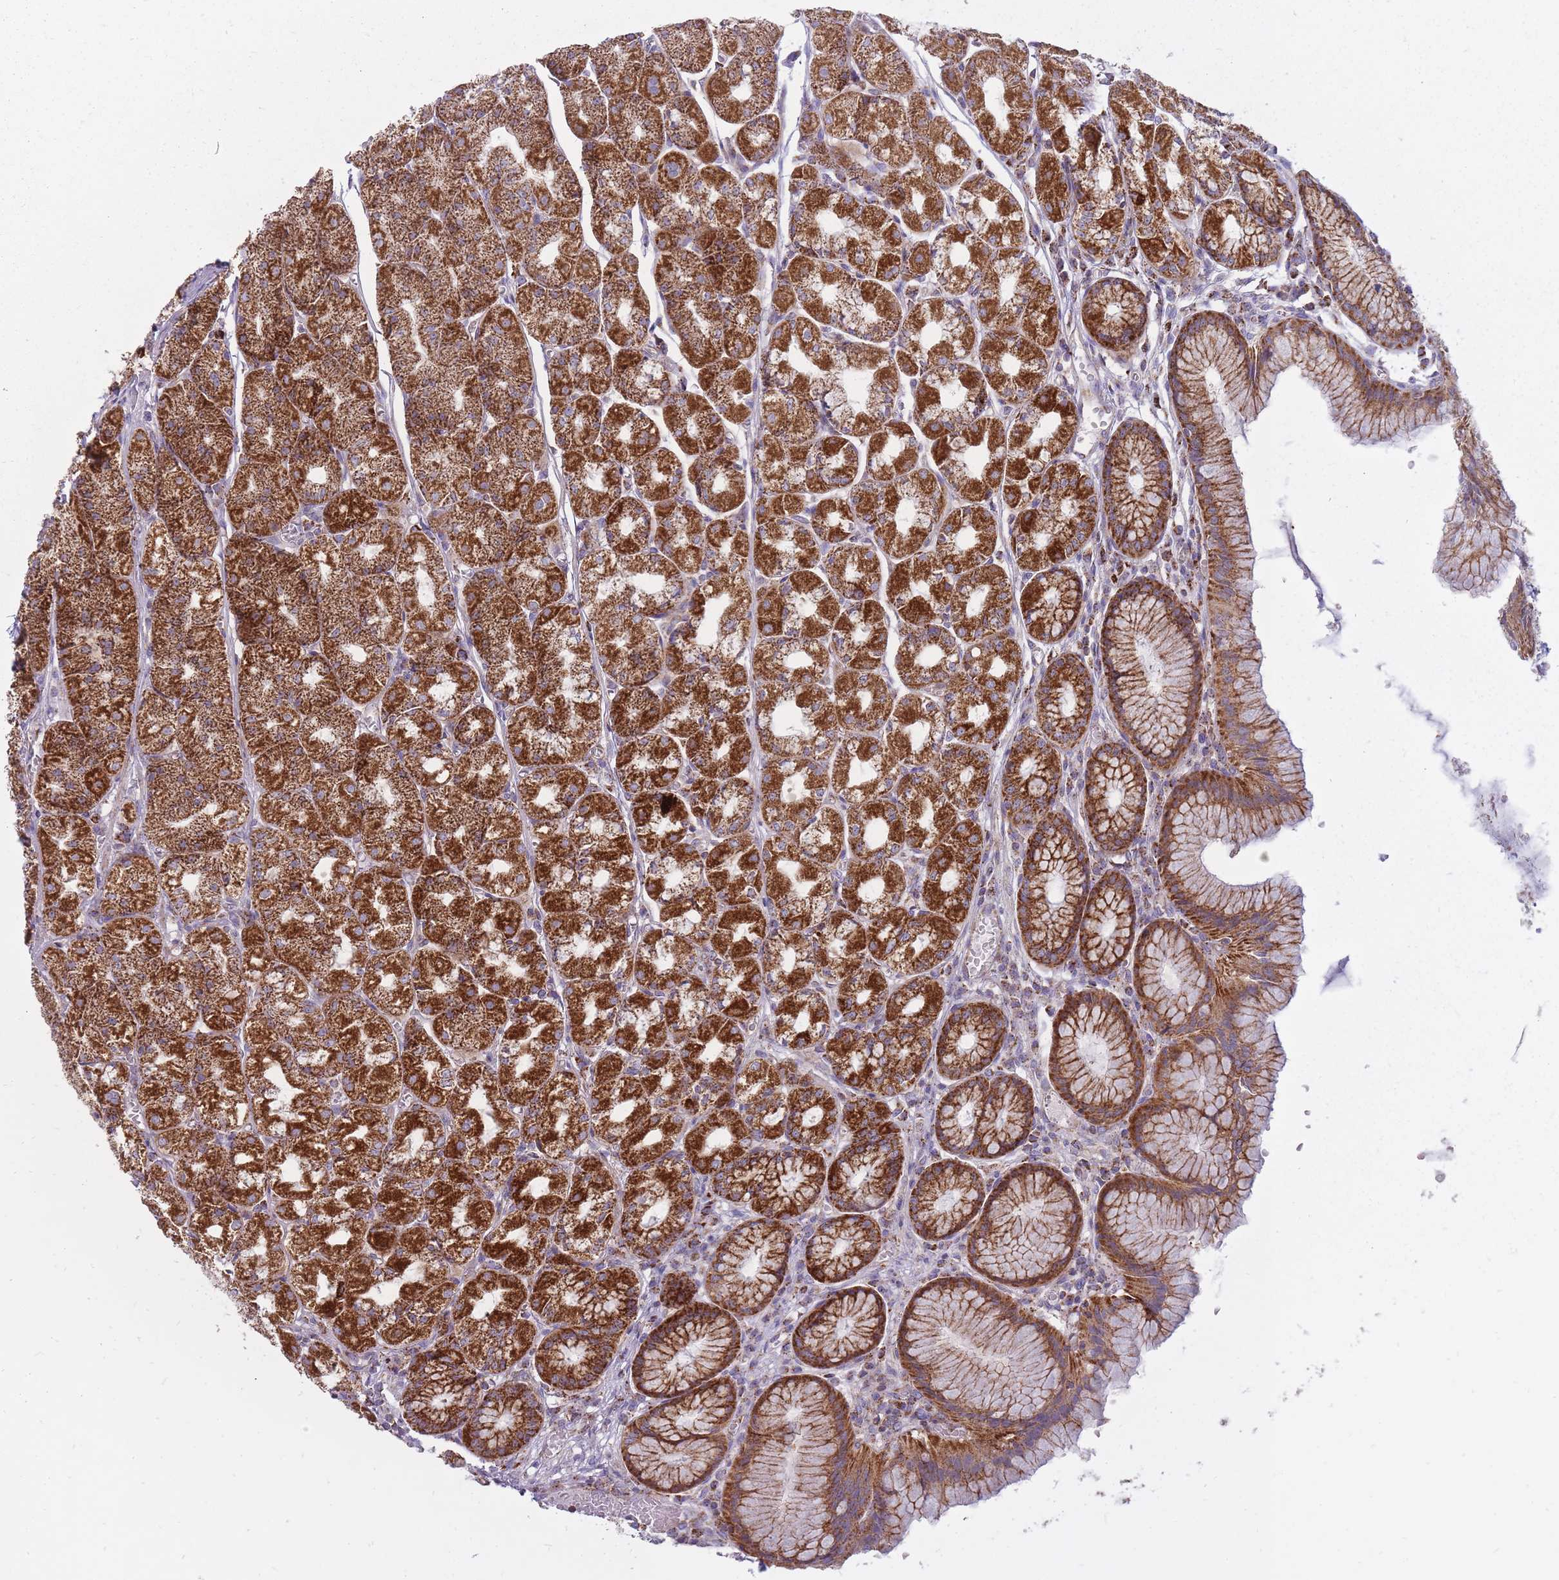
{"staining": {"intensity": "strong", "quantity": ">75%", "location": "cytoplasmic/membranous"}, "tissue": "stomach", "cell_type": "Glandular cells", "image_type": "normal", "snomed": [{"axis": "morphology", "description": "Normal tissue, NOS"}, {"axis": "topography", "description": "Stomach"}], "caption": "Glandular cells show strong cytoplasmic/membranous staining in approximately >75% of cells in benign stomach.", "gene": "ALKBH4", "patient": {"sex": "male", "age": 55}}